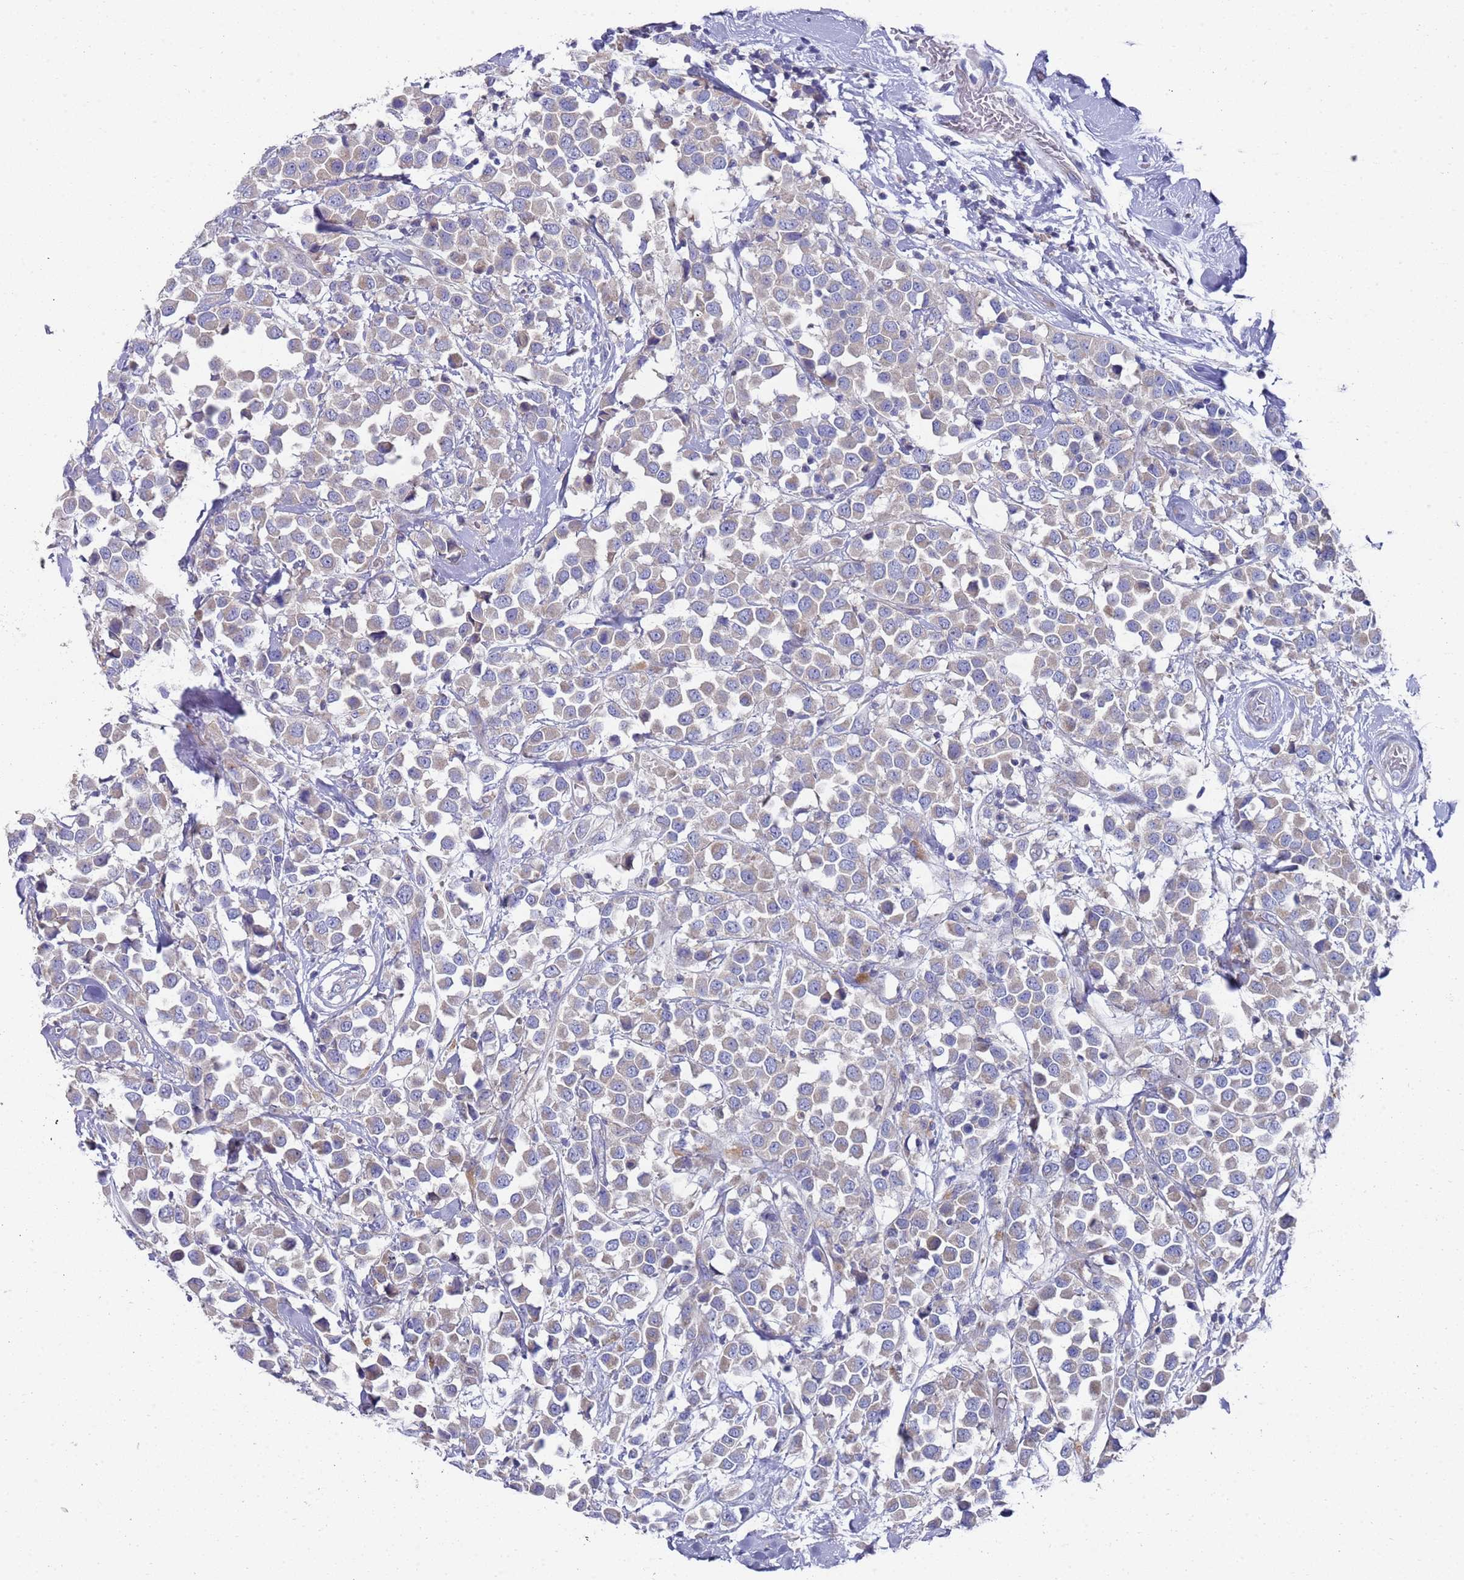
{"staining": {"intensity": "weak", "quantity": "25%-75%", "location": "cytoplasmic/membranous"}, "tissue": "breast cancer", "cell_type": "Tumor cells", "image_type": "cancer", "snomed": [{"axis": "morphology", "description": "Duct carcinoma"}, {"axis": "topography", "description": "Breast"}], "caption": "A brown stain highlights weak cytoplasmic/membranous expression of a protein in breast cancer tumor cells.", "gene": "NPEPPS", "patient": {"sex": "female", "age": 61}}